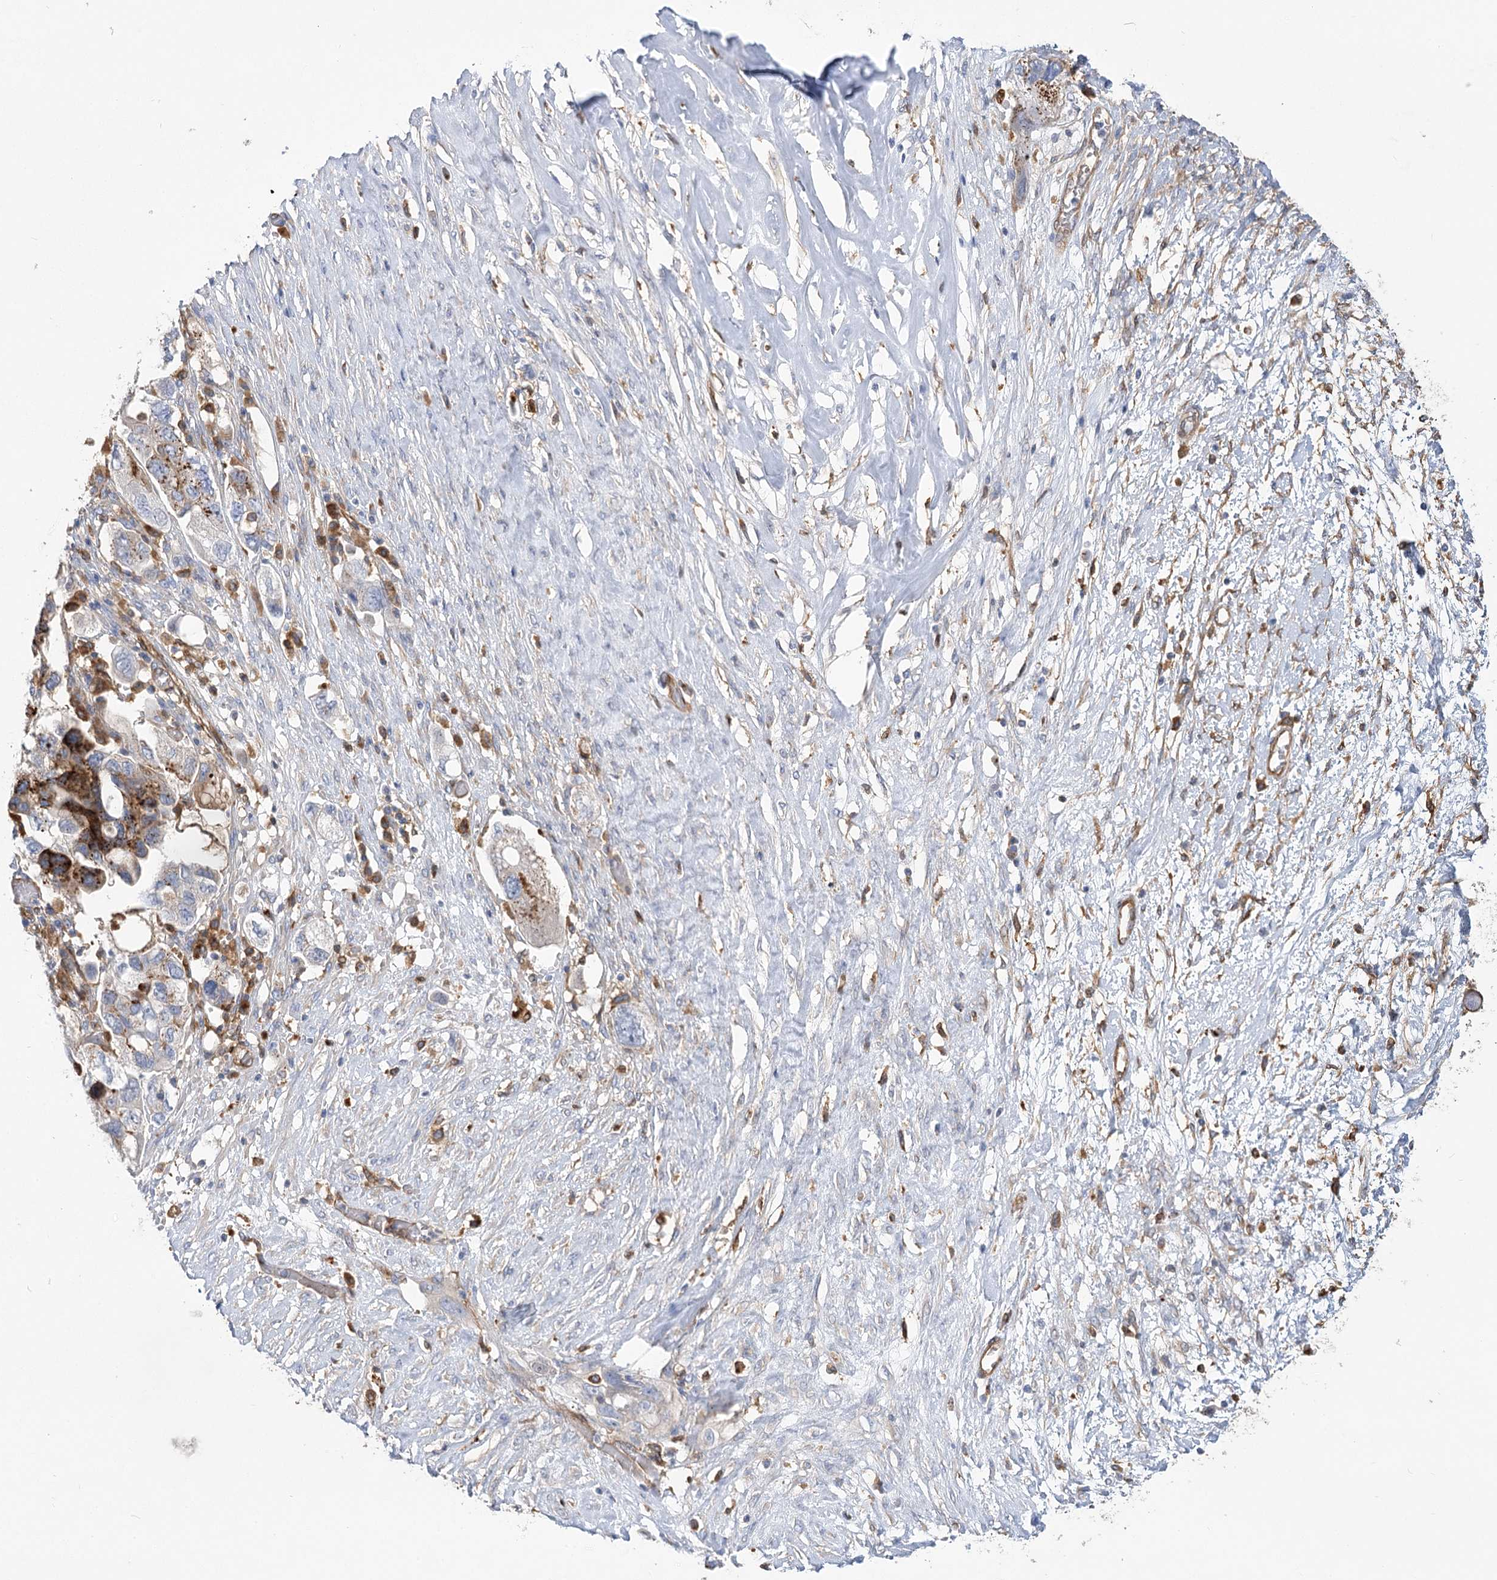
{"staining": {"intensity": "strong", "quantity": "25%-75%", "location": "cytoplasmic/membranous"}, "tissue": "ovarian cancer", "cell_type": "Tumor cells", "image_type": "cancer", "snomed": [{"axis": "morphology", "description": "Carcinoma, NOS"}, {"axis": "morphology", "description": "Cystadenocarcinoma, serous, NOS"}, {"axis": "topography", "description": "Ovary"}], "caption": "Immunohistochemistry (IHC) of human carcinoma (ovarian) displays high levels of strong cytoplasmic/membranous expression in about 25%-75% of tumor cells.", "gene": "GUSB", "patient": {"sex": "female", "age": 69}}